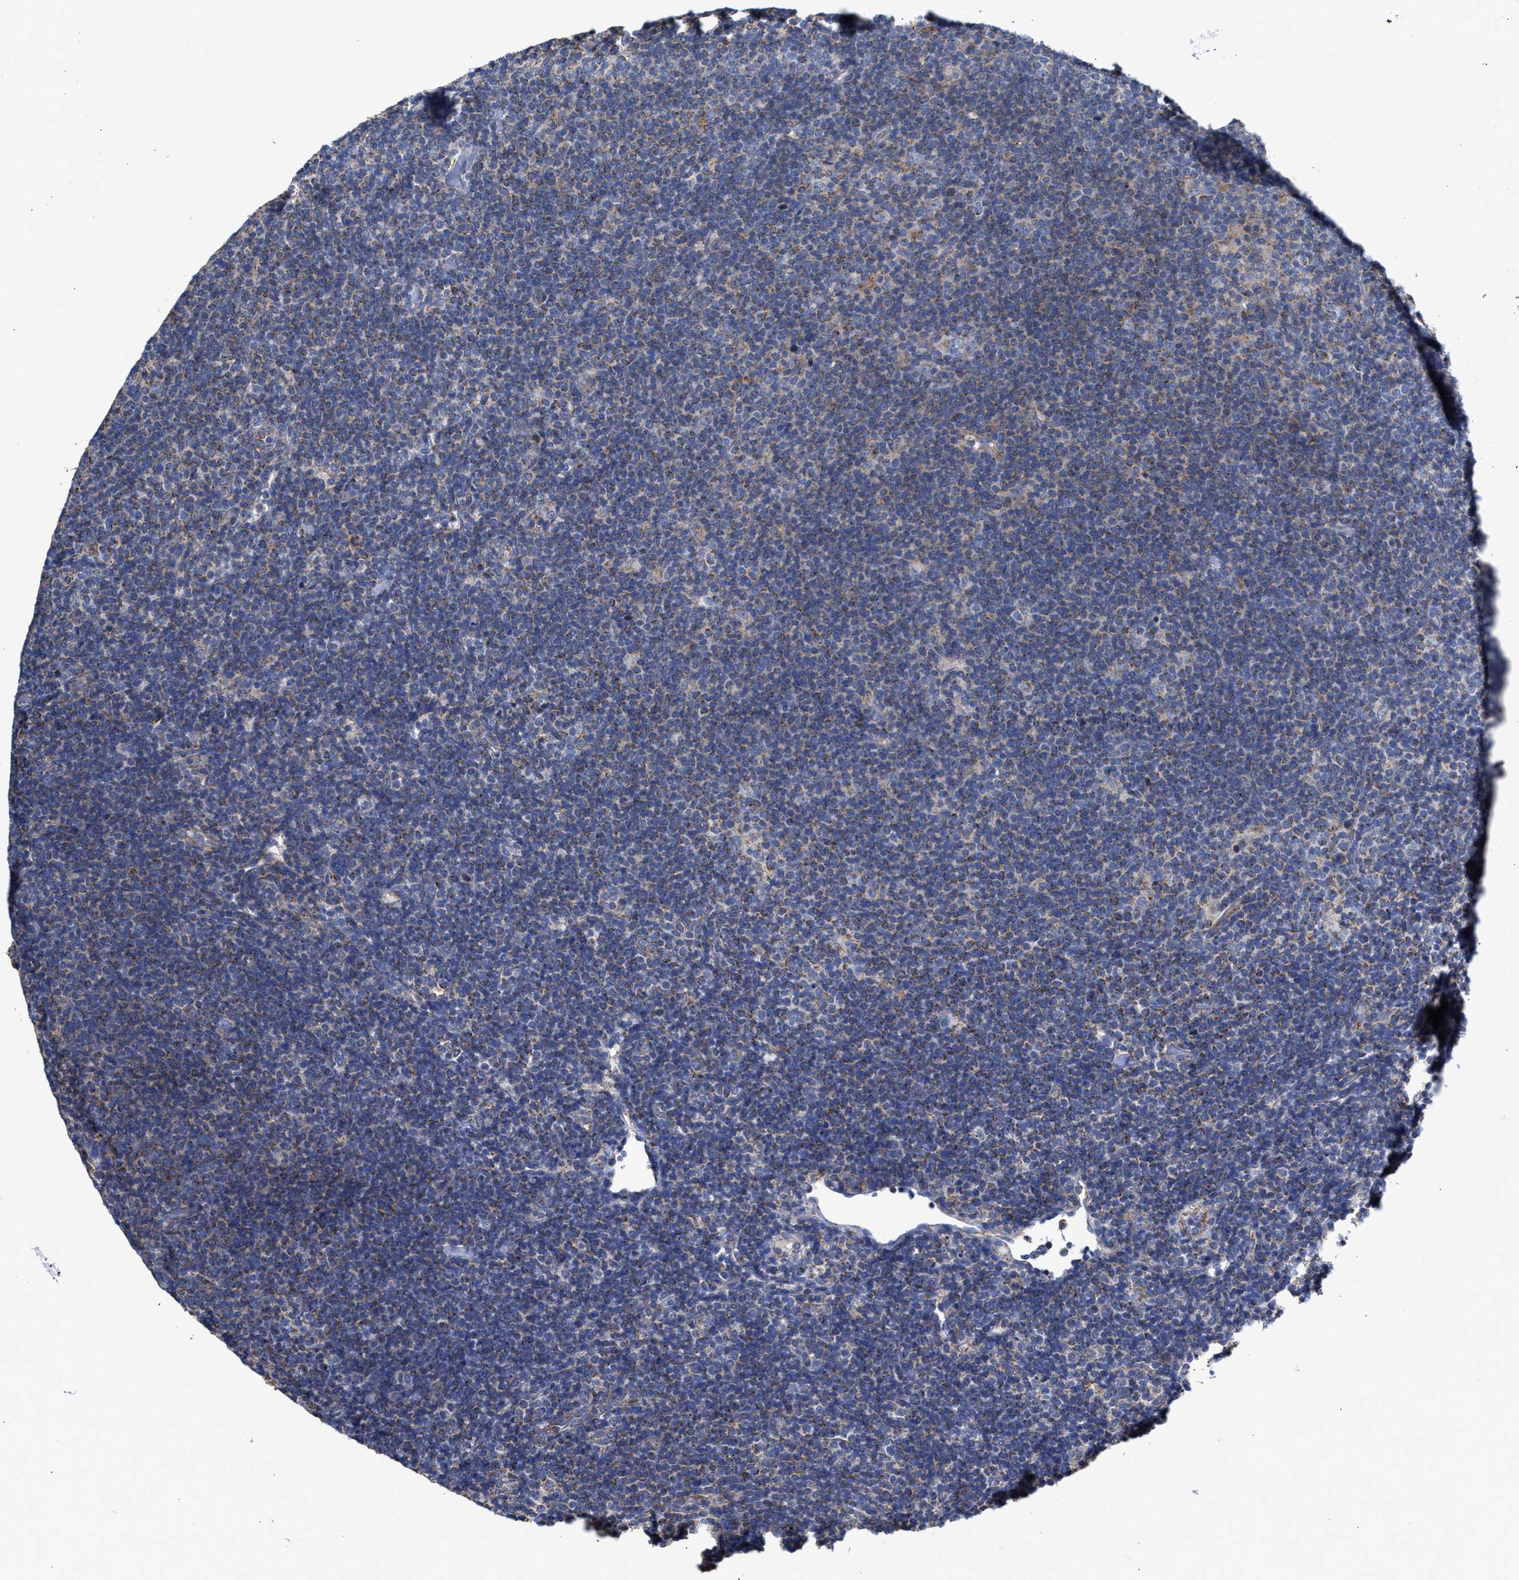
{"staining": {"intensity": "moderate", "quantity": "<25%", "location": "cytoplasmic/membranous"}, "tissue": "lymphoma", "cell_type": "Tumor cells", "image_type": "cancer", "snomed": [{"axis": "morphology", "description": "Hodgkin's disease, NOS"}, {"axis": "topography", "description": "Lymph node"}], "caption": "Lymphoma stained with DAB immunohistochemistry displays low levels of moderate cytoplasmic/membranous staining in about <25% of tumor cells. Immunohistochemistry (ihc) stains the protein in brown and the nuclei are stained blue.", "gene": "MECR", "patient": {"sex": "female", "age": 57}}